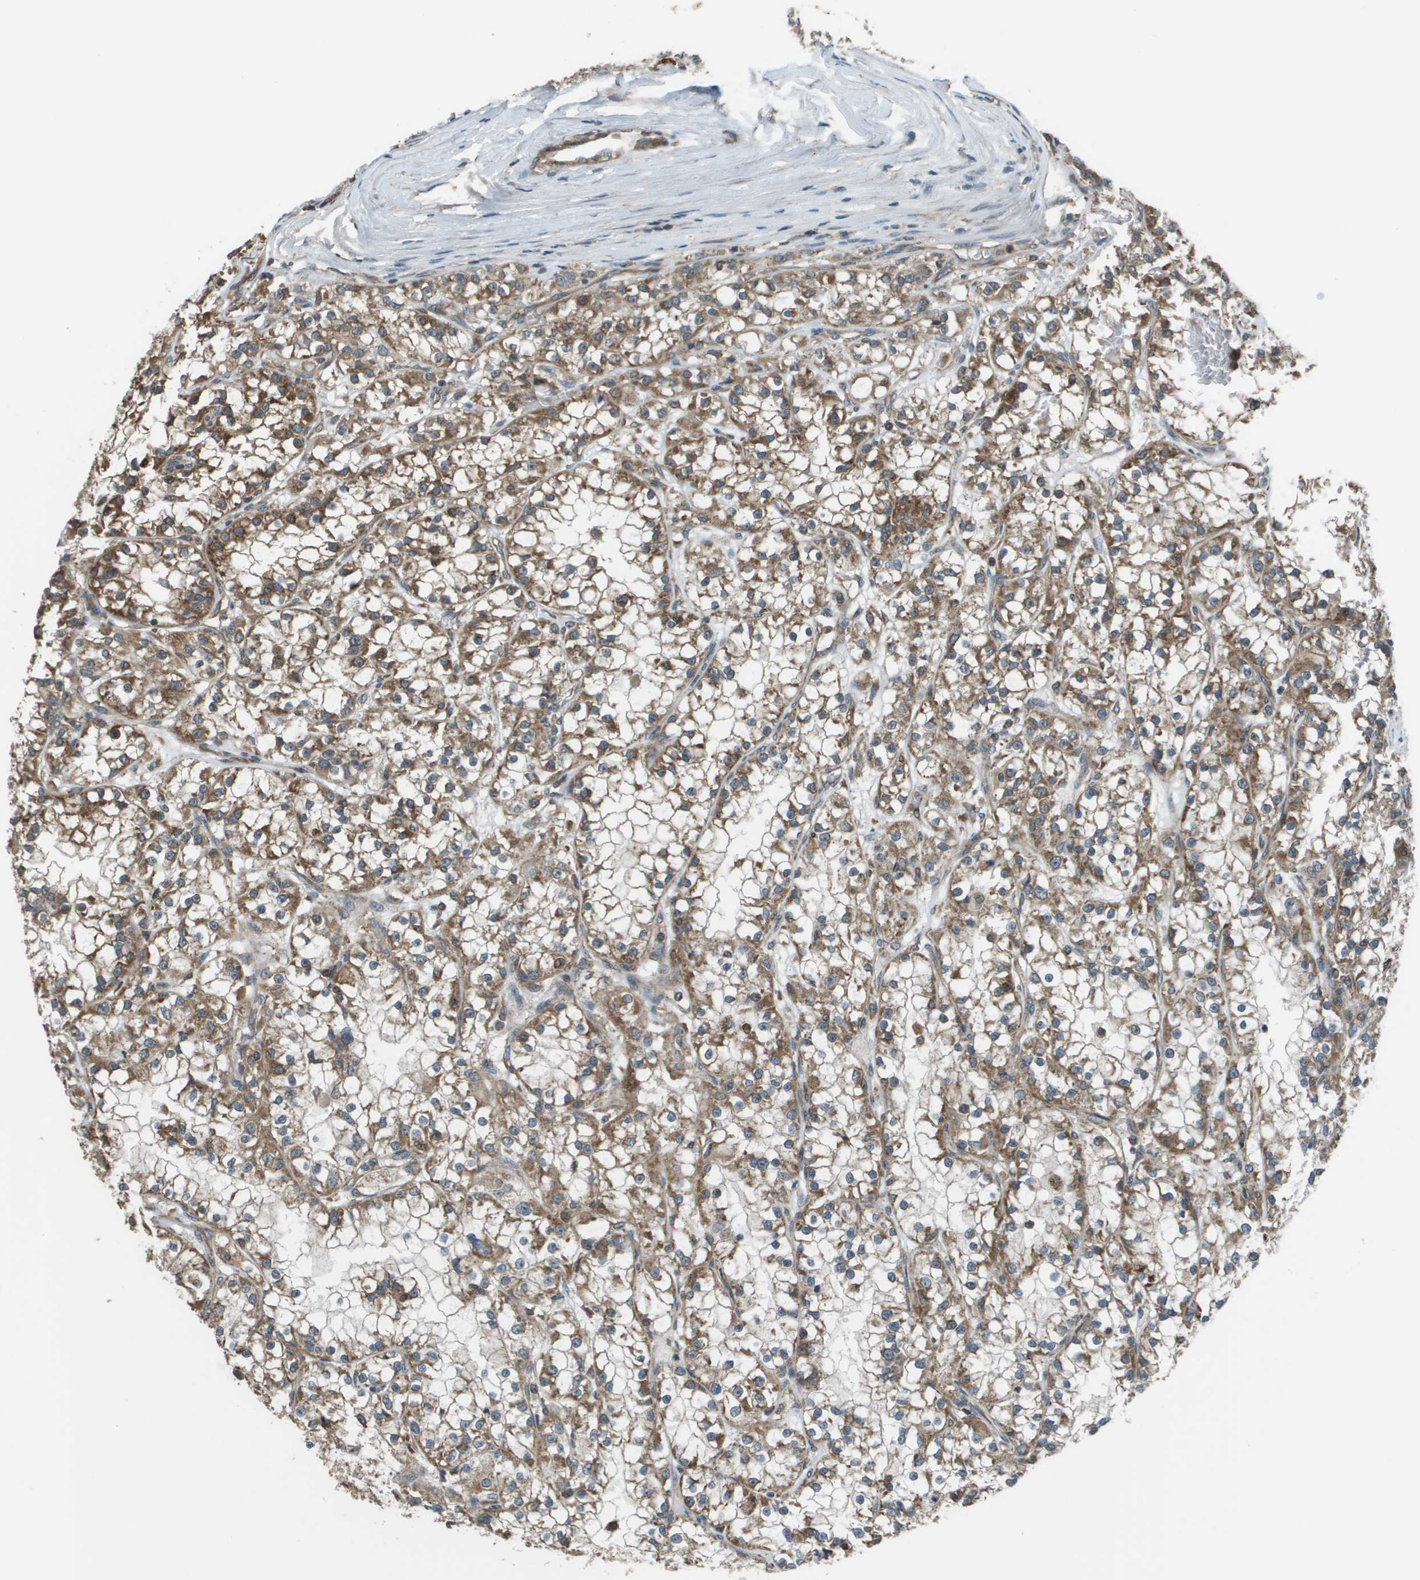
{"staining": {"intensity": "moderate", "quantity": ">75%", "location": "cytoplasmic/membranous"}, "tissue": "renal cancer", "cell_type": "Tumor cells", "image_type": "cancer", "snomed": [{"axis": "morphology", "description": "Adenocarcinoma, NOS"}, {"axis": "topography", "description": "Kidney"}], "caption": "Protein staining shows moderate cytoplasmic/membranous positivity in about >75% of tumor cells in adenocarcinoma (renal). The protein is shown in brown color, while the nuclei are stained blue.", "gene": "PLPBP", "patient": {"sex": "female", "age": 52}}